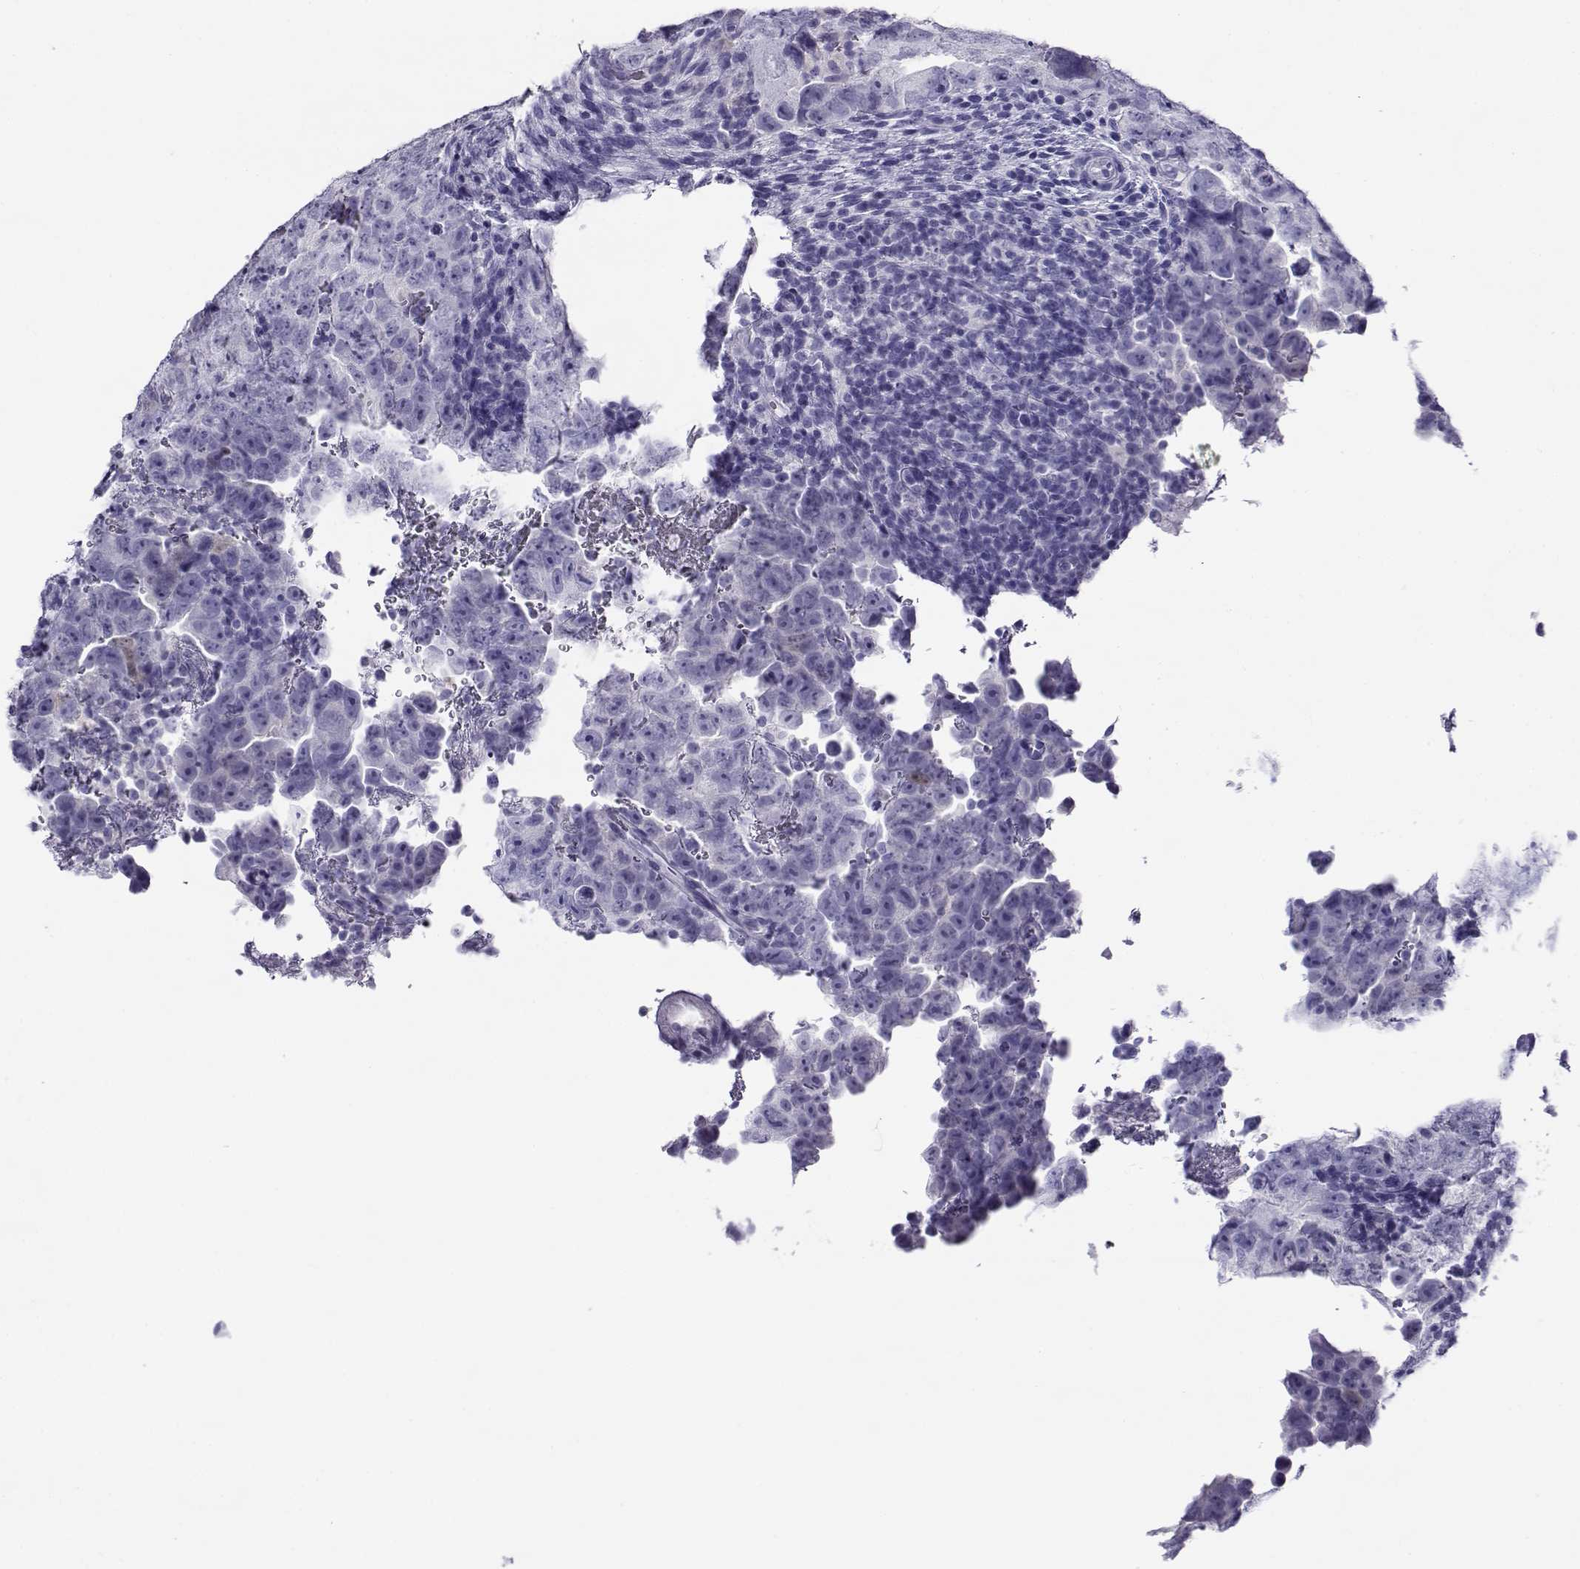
{"staining": {"intensity": "negative", "quantity": "none", "location": "none"}, "tissue": "testis cancer", "cell_type": "Tumor cells", "image_type": "cancer", "snomed": [{"axis": "morphology", "description": "Carcinoma, Embryonal, NOS"}, {"axis": "topography", "description": "Testis"}], "caption": "Testis cancer stained for a protein using immunohistochemistry (IHC) demonstrates no staining tumor cells.", "gene": "RHOXF2", "patient": {"sex": "male", "age": 24}}